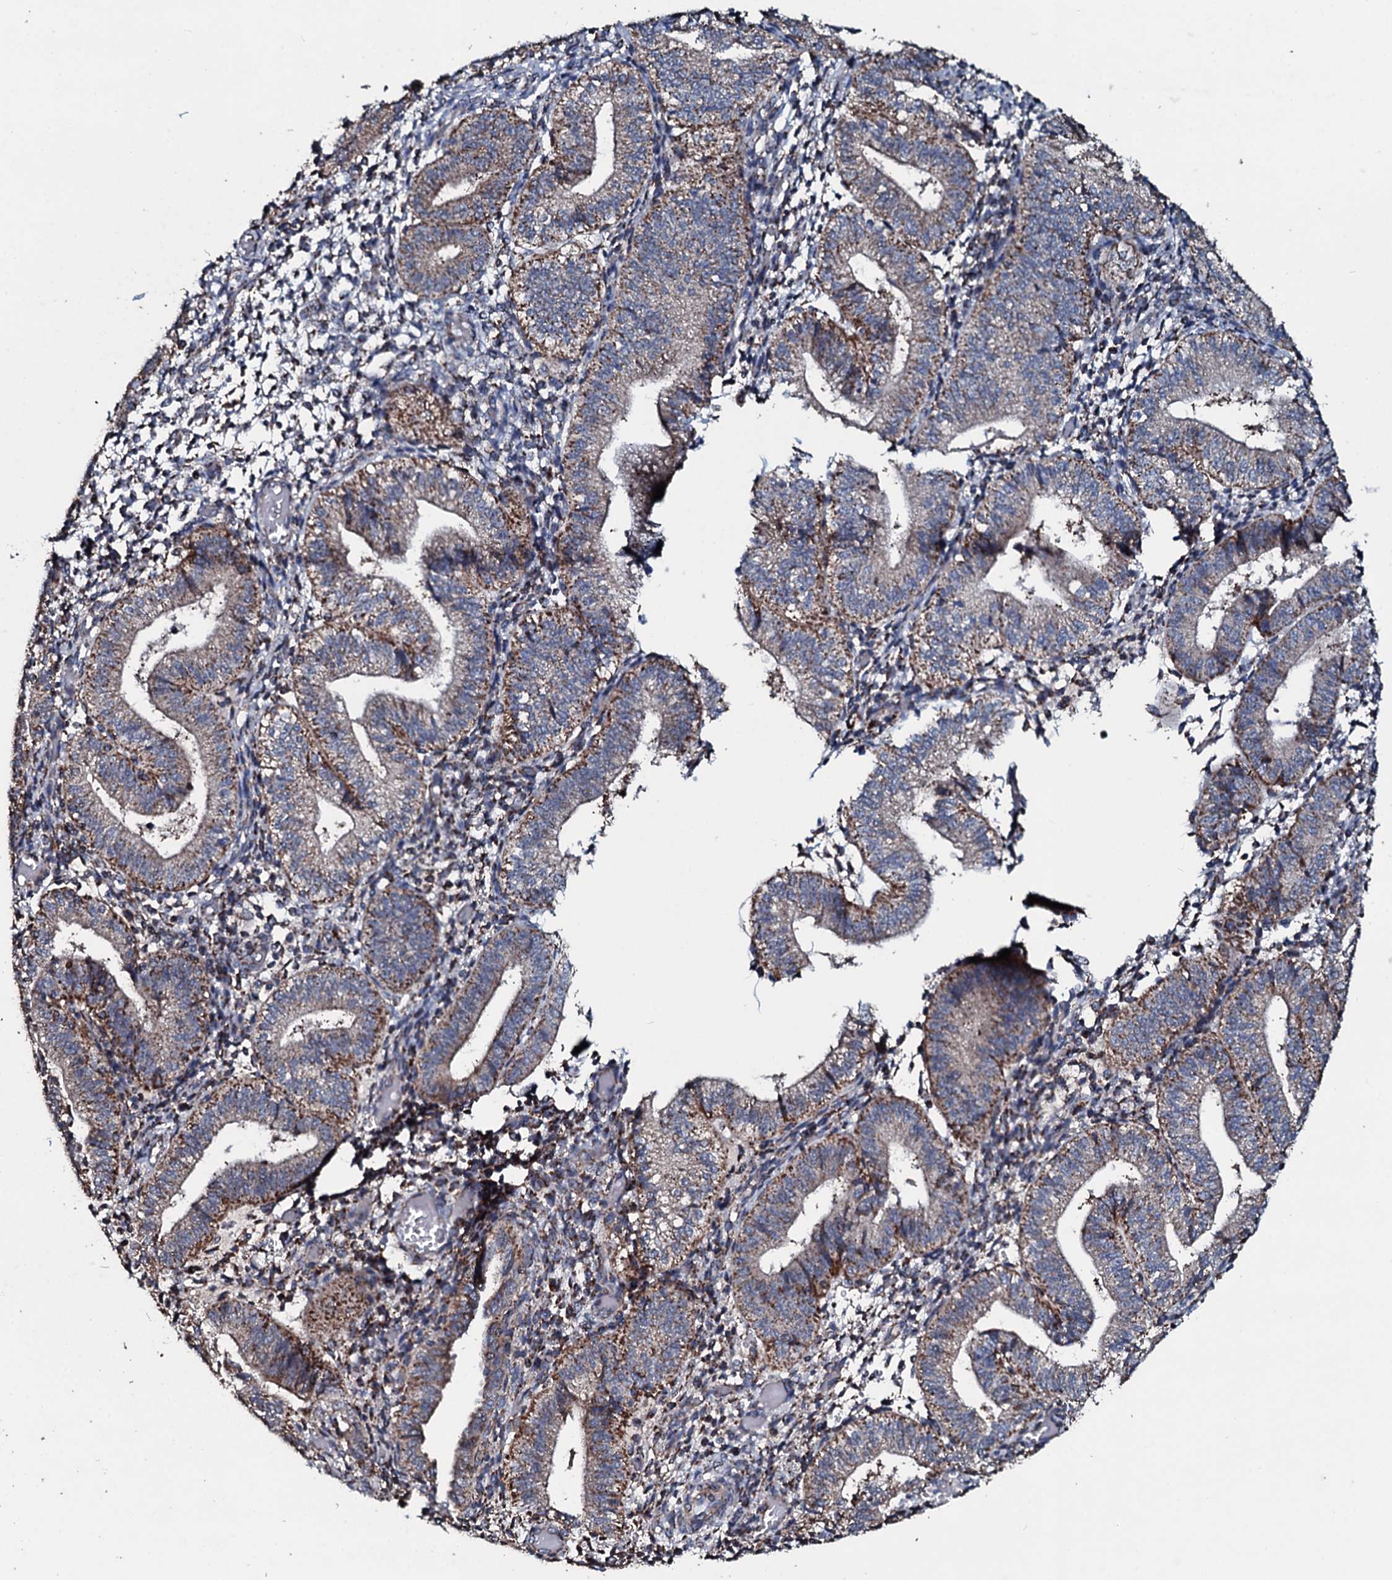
{"staining": {"intensity": "weak", "quantity": "25%-75%", "location": "cytoplasmic/membranous"}, "tissue": "endometrium", "cell_type": "Cells in endometrial stroma", "image_type": "normal", "snomed": [{"axis": "morphology", "description": "Normal tissue, NOS"}, {"axis": "topography", "description": "Endometrium"}], "caption": "Endometrium stained with DAB immunohistochemistry (IHC) displays low levels of weak cytoplasmic/membranous staining in about 25%-75% of cells in endometrial stroma.", "gene": "DYNC2I2", "patient": {"sex": "female", "age": 34}}